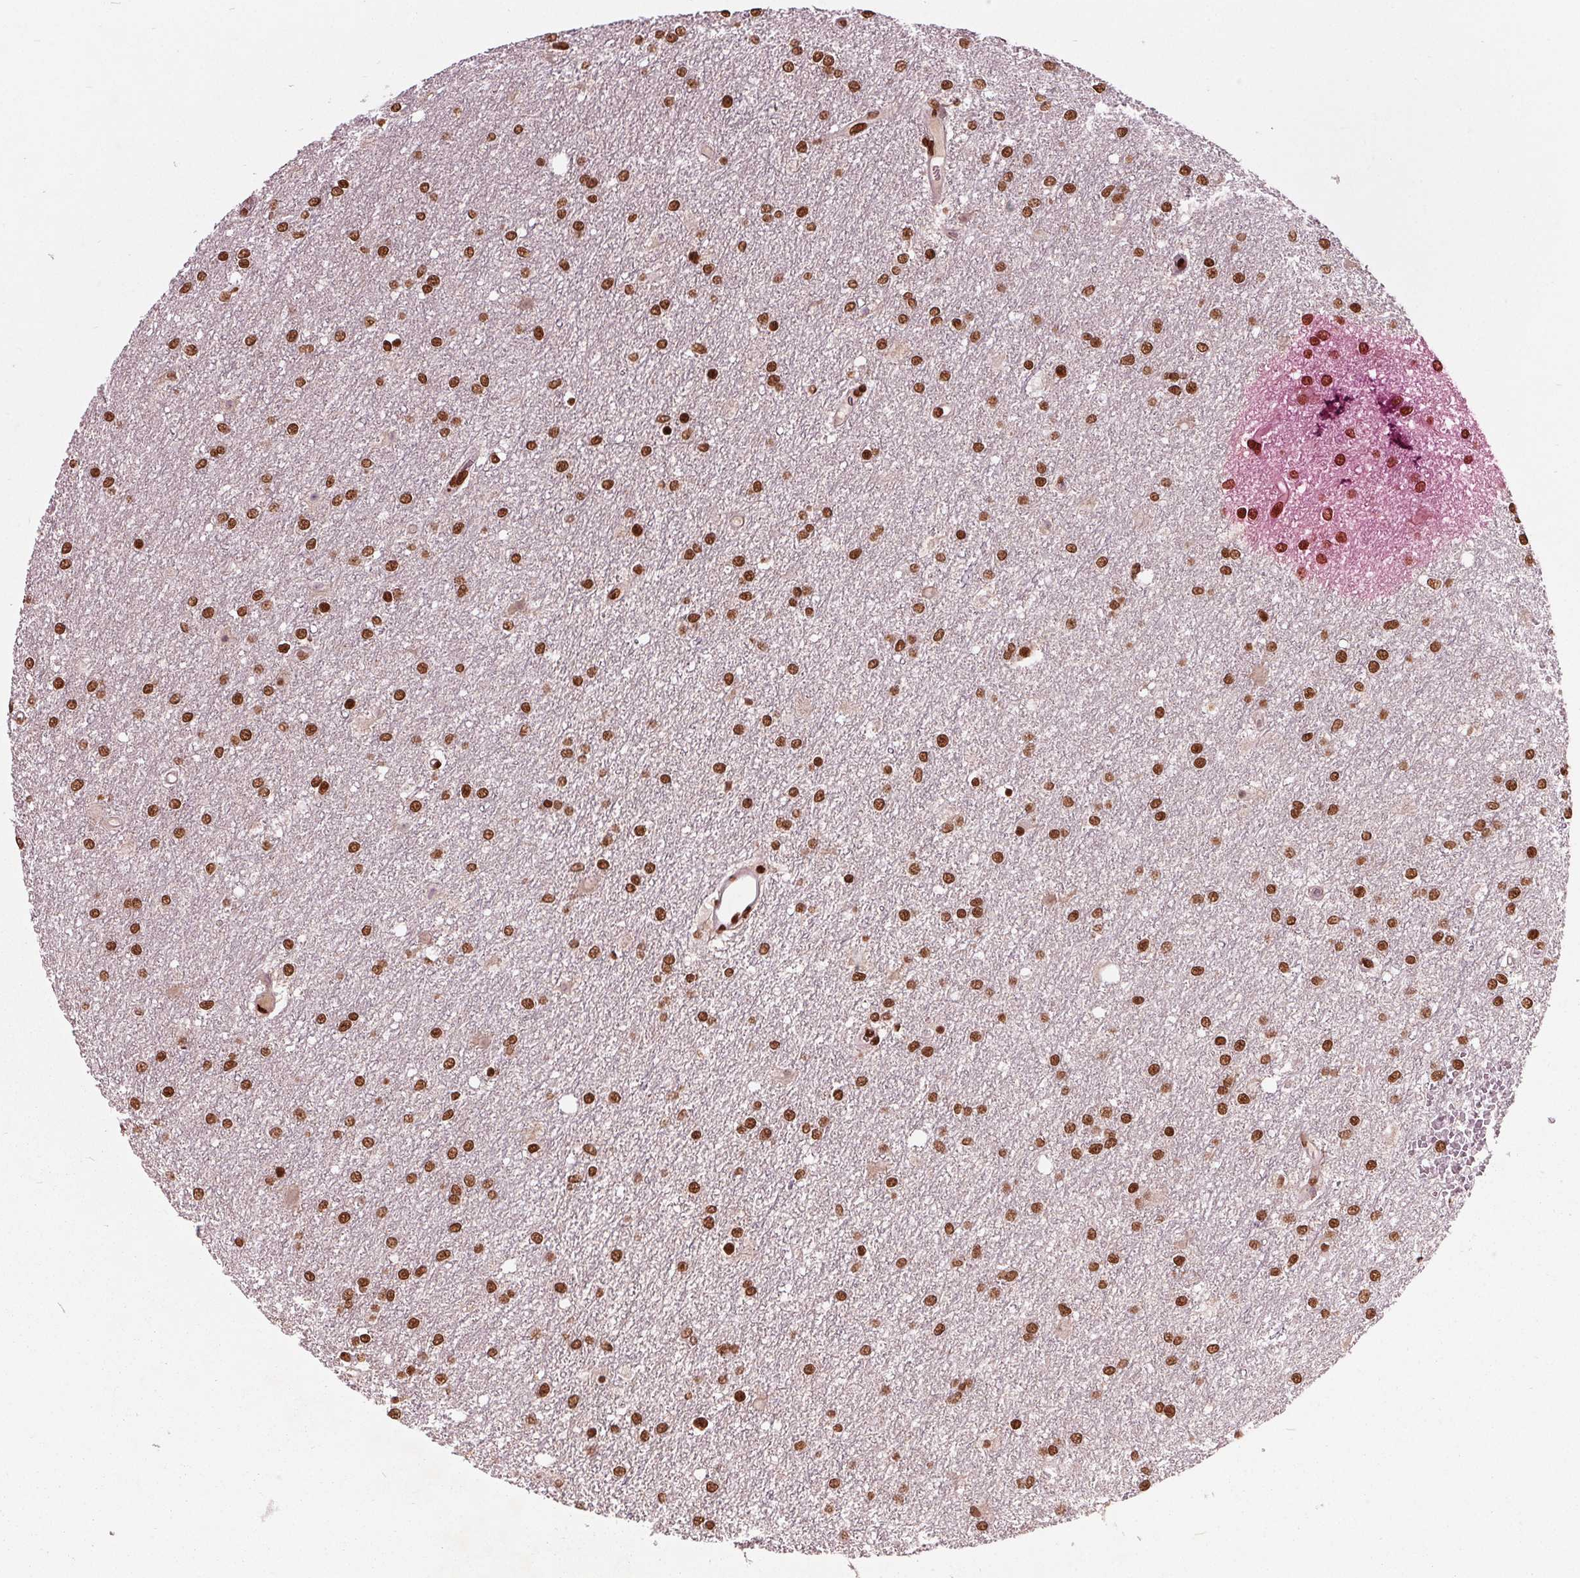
{"staining": {"intensity": "strong", "quantity": ">75%", "location": "nuclear"}, "tissue": "glioma", "cell_type": "Tumor cells", "image_type": "cancer", "snomed": [{"axis": "morphology", "description": "Glioma, malignant, High grade"}, {"axis": "topography", "description": "Brain"}], "caption": "A micrograph of human glioma stained for a protein displays strong nuclear brown staining in tumor cells.", "gene": "BRD4", "patient": {"sex": "female", "age": 61}}